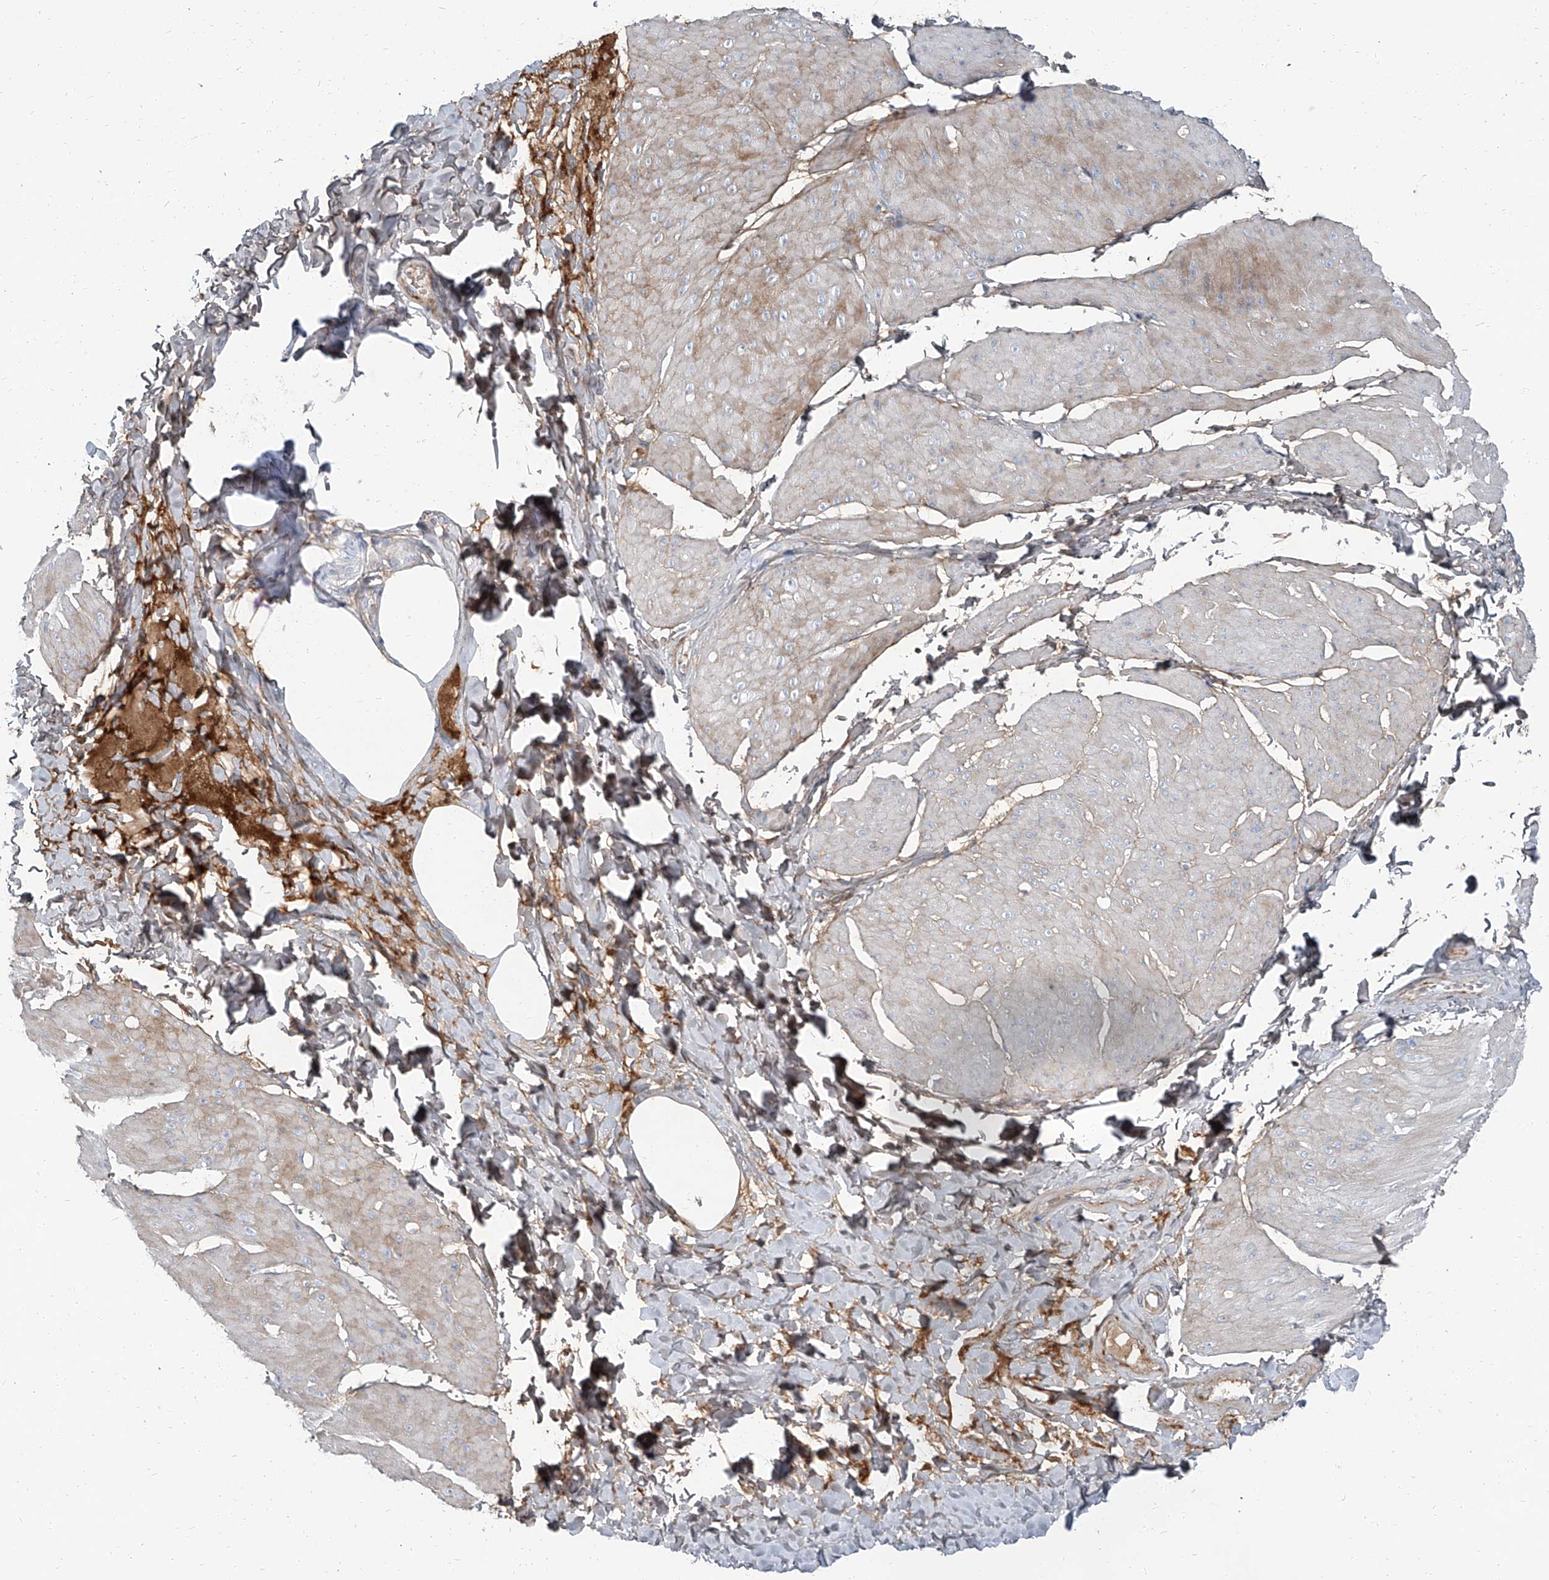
{"staining": {"intensity": "negative", "quantity": "none", "location": "none"}, "tissue": "smooth muscle", "cell_type": "Smooth muscle cells", "image_type": "normal", "snomed": [{"axis": "morphology", "description": "Urothelial carcinoma, High grade"}, {"axis": "topography", "description": "Urinary bladder"}], "caption": "Human smooth muscle stained for a protein using immunohistochemistry (IHC) displays no expression in smooth muscle cells.", "gene": "HOXA3", "patient": {"sex": "male", "age": 46}}